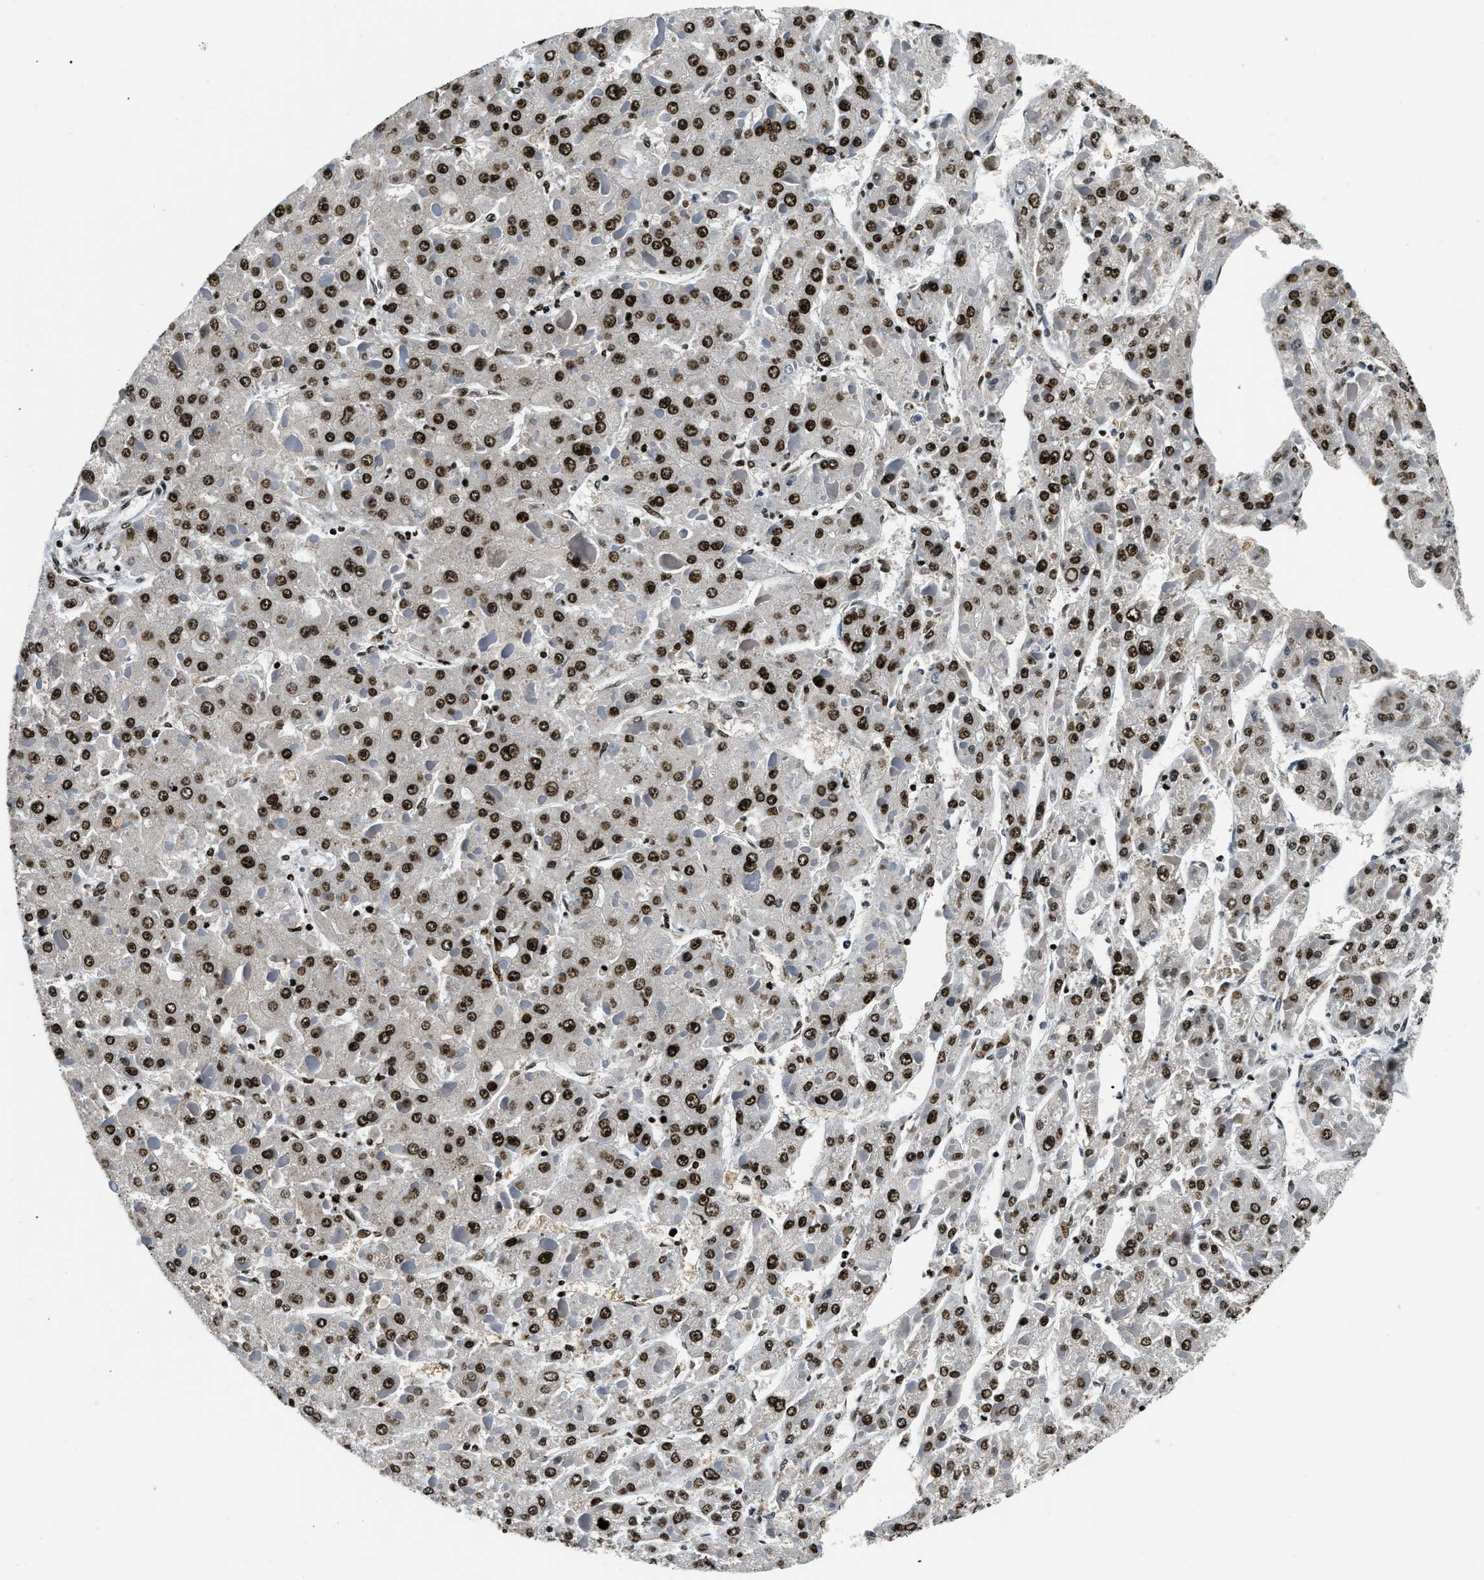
{"staining": {"intensity": "strong", "quantity": ">75%", "location": "nuclear"}, "tissue": "liver cancer", "cell_type": "Tumor cells", "image_type": "cancer", "snomed": [{"axis": "morphology", "description": "Carcinoma, Hepatocellular, NOS"}, {"axis": "topography", "description": "Liver"}], "caption": "Immunohistochemical staining of human liver cancer reveals high levels of strong nuclear protein staining in about >75% of tumor cells. The staining is performed using DAB (3,3'-diaminobenzidine) brown chromogen to label protein expression. The nuclei are counter-stained blue using hematoxylin.", "gene": "TOP1", "patient": {"sex": "female", "age": 73}}